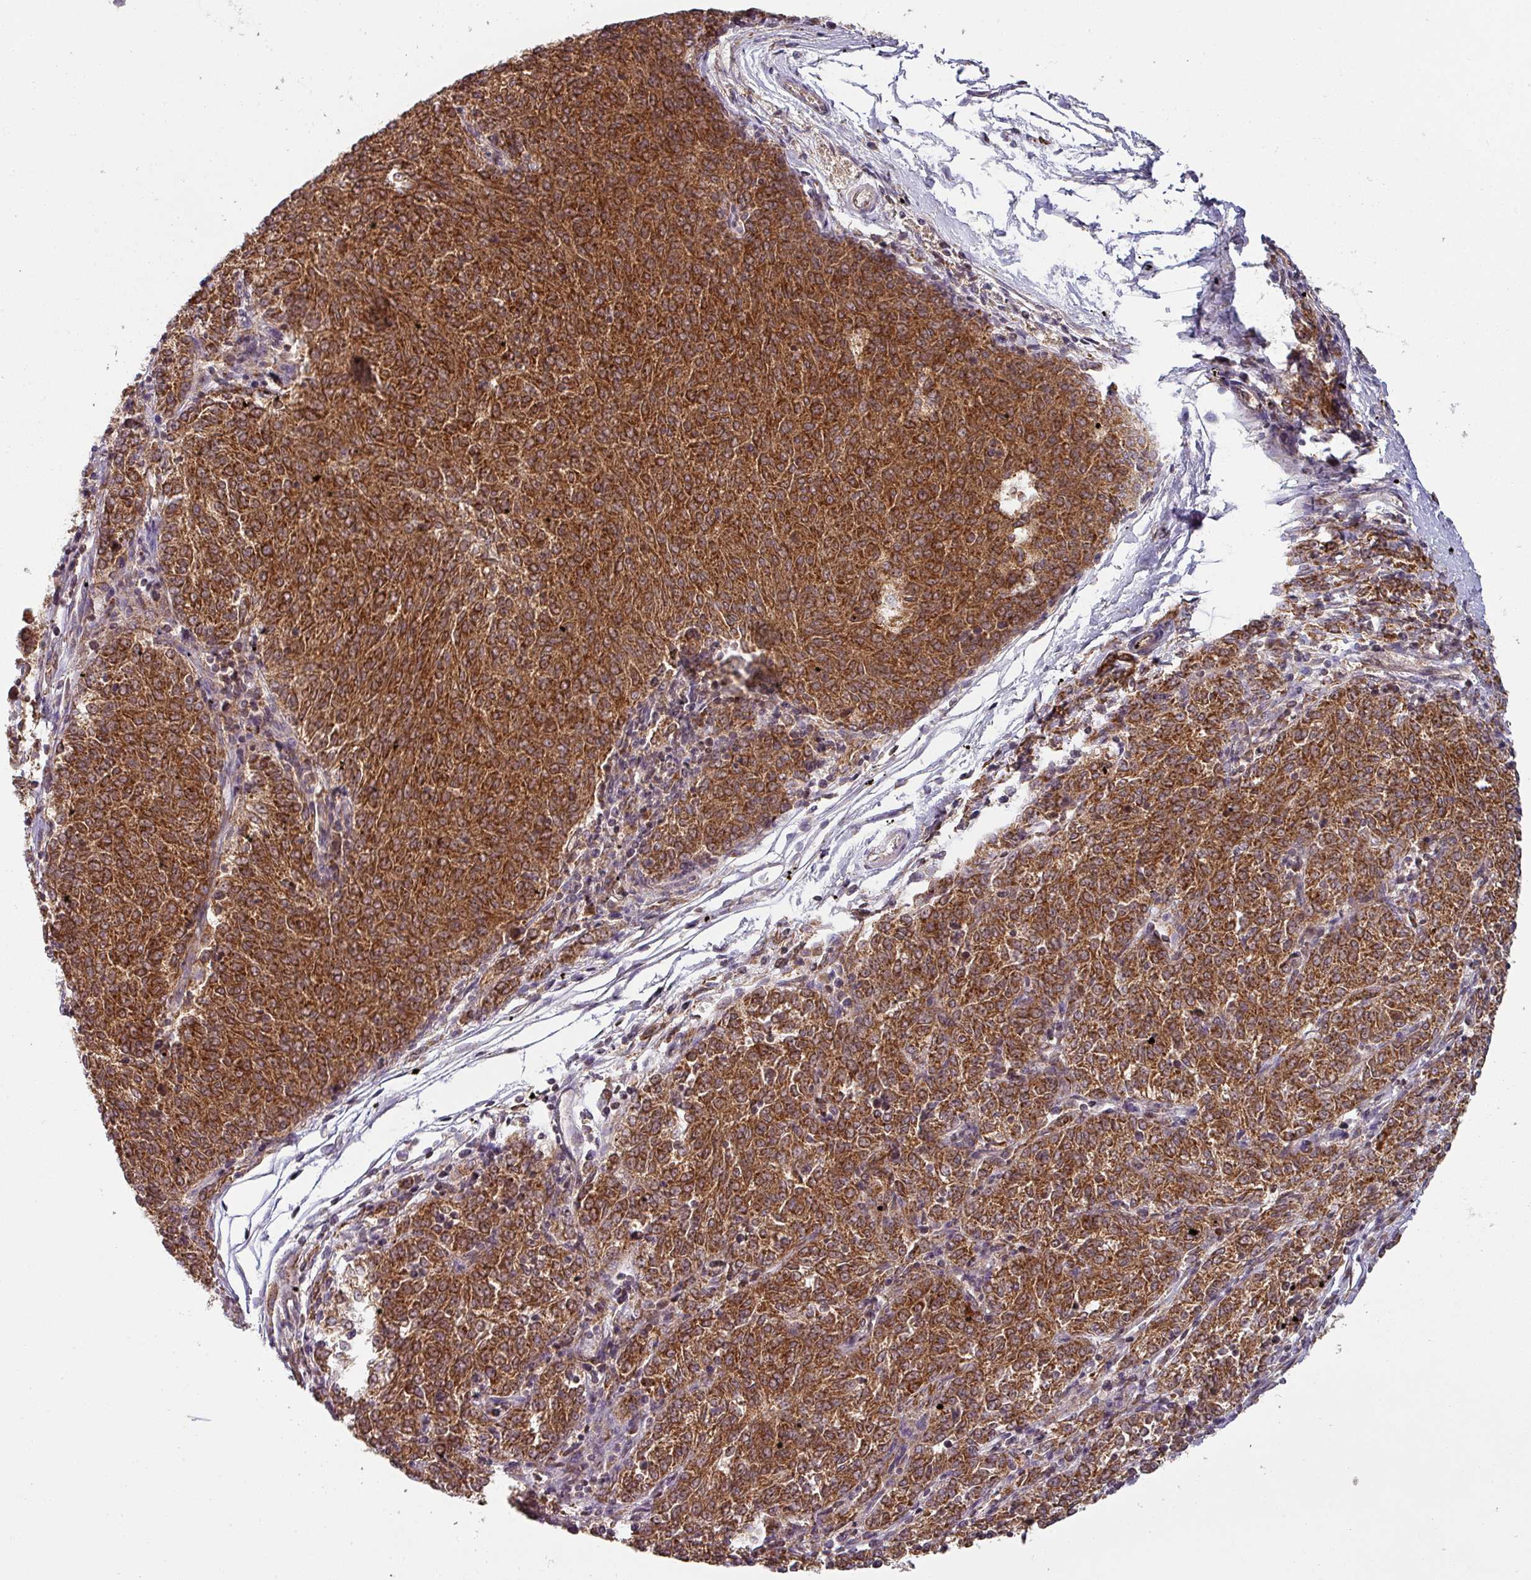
{"staining": {"intensity": "strong", "quantity": ">75%", "location": "cytoplasmic/membranous"}, "tissue": "melanoma", "cell_type": "Tumor cells", "image_type": "cancer", "snomed": [{"axis": "morphology", "description": "Malignant melanoma, NOS"}, {"axis": "topography", "description": "Skin"}], "caption": "About >75% of tumor cells in malignant melanoma display strong cytoplasmic/membranous protein expression as visualized by brown immunohistochemical staining.", "gene": "MRPS16", "patient": {"sex": "female", "age": 72}}